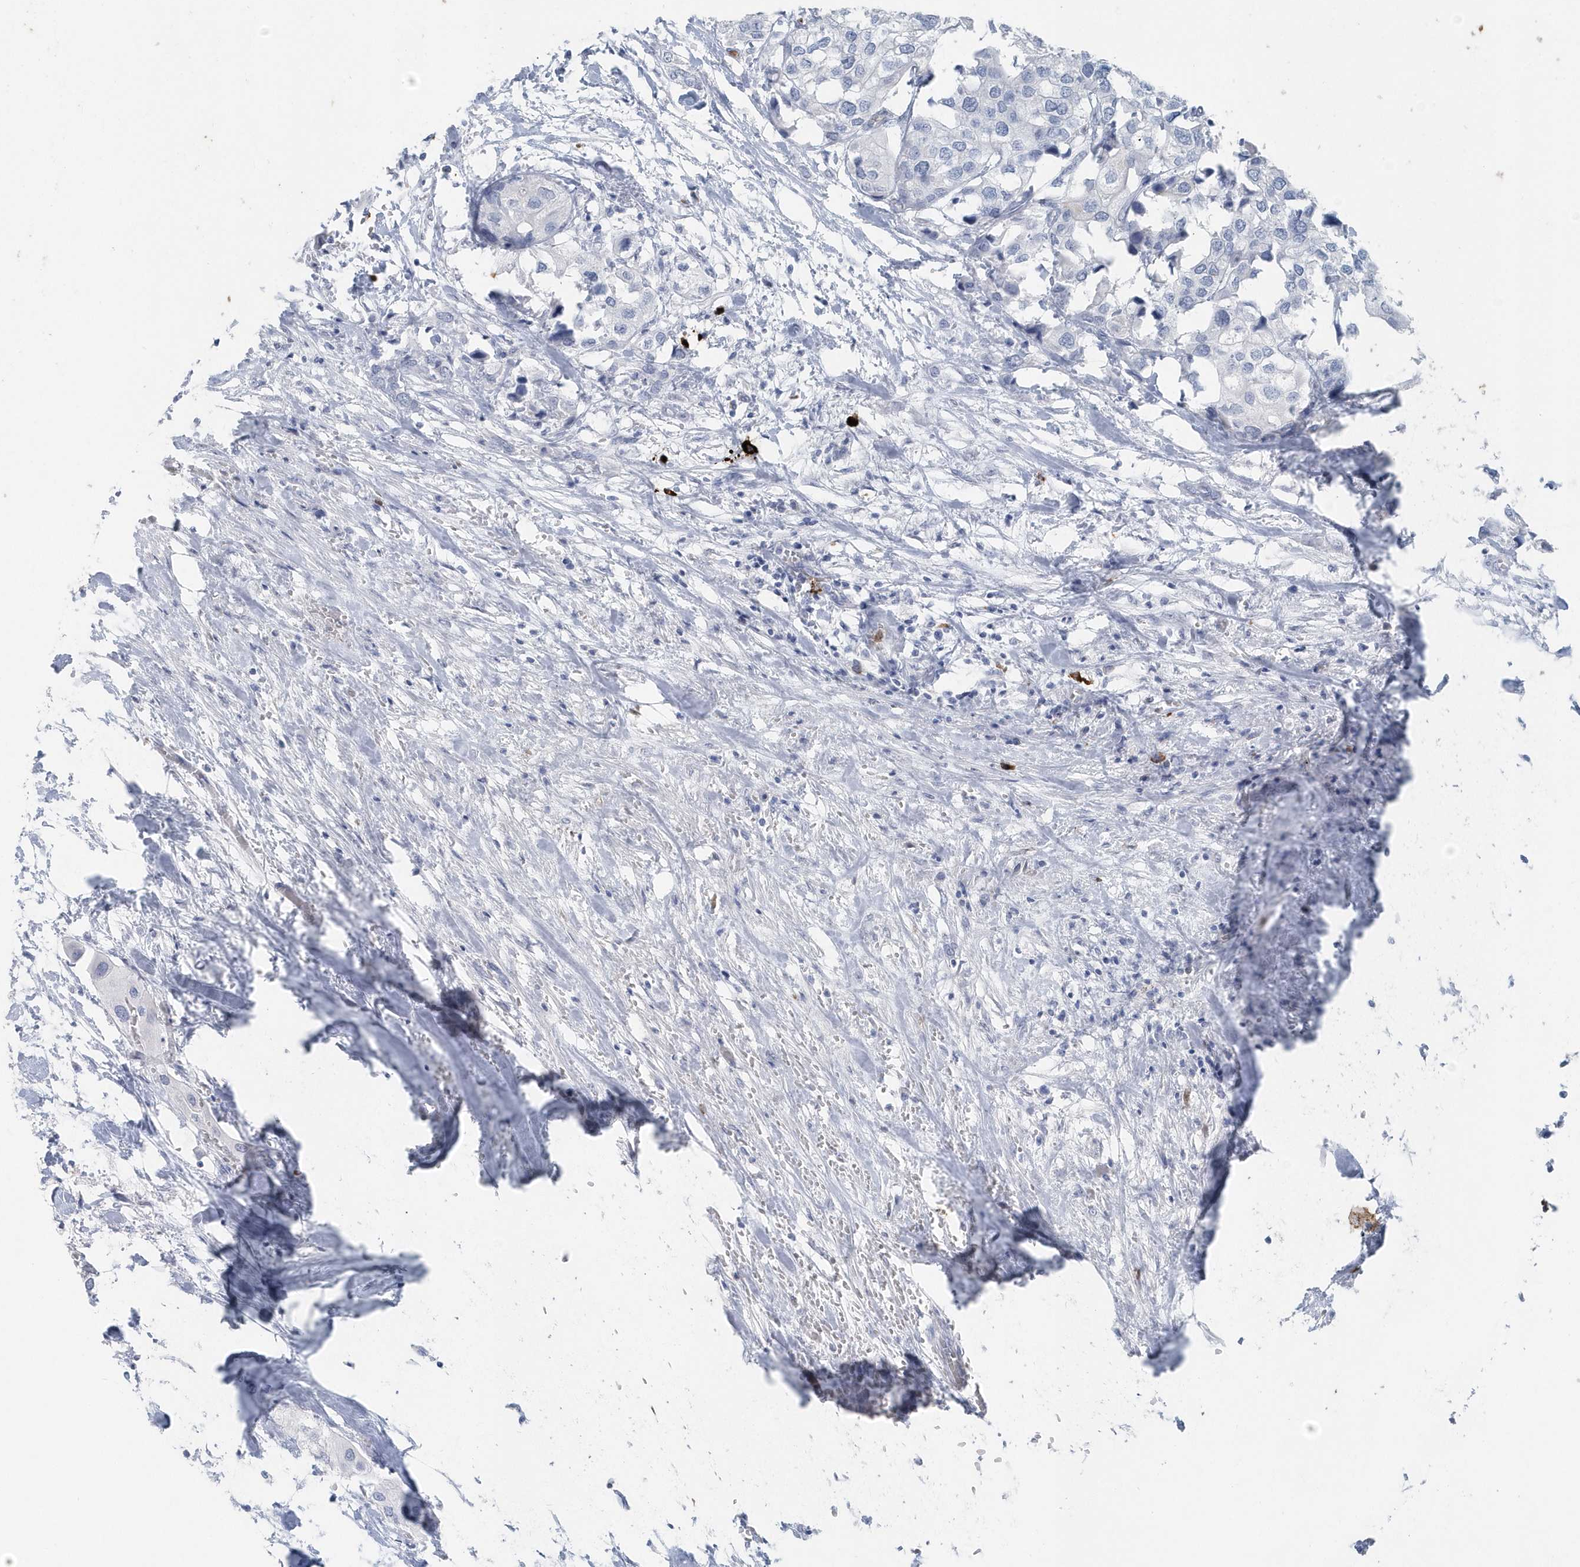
{"staining": {"intensity": "negative", "quantity": "none", "location": "none"}, "tissue": "urothelial cancer", "cell_type": "Tumor cells", "image_type": "cancer", "snomed": [{"axis": "morphology", "description": "Urothelial carcinoma, High grade"}, {"axis": "topography", "description": "Urinary bladder"}], "caption": "Immunohistochemical staining of human urothelial carcinoma (high-grade) exhibits no significant positivity in tumor cells. (Brightfield microscopy of DAB (3,3'-diaminobenzidine) immunohistochemistry at high magnification).", "gene": "JCHAIN", "patient": {"sex": "male", "age": 64}}